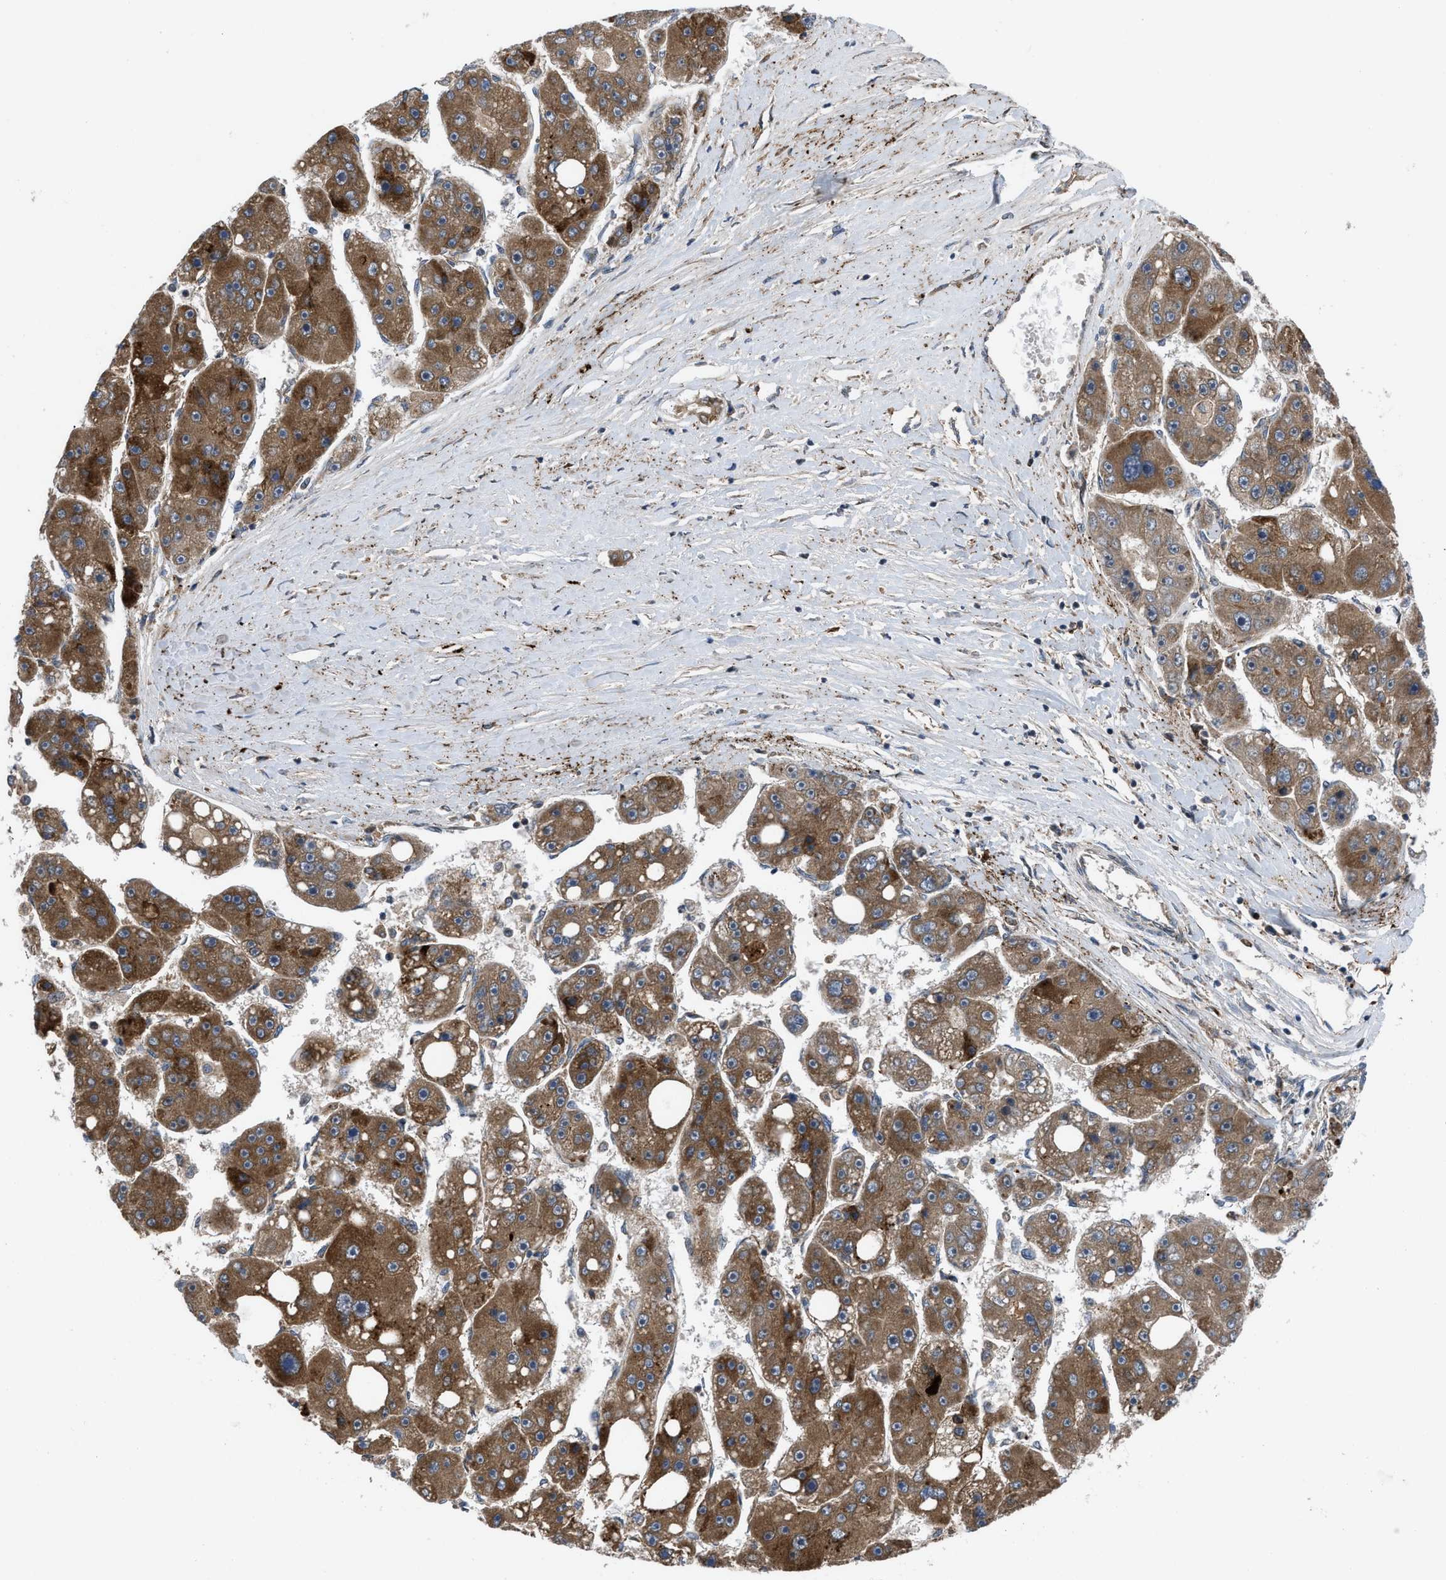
{"staining": {"intensity": "strong", "quantity": ">75%", "location": "cytoplasmic/membranous"}, "tissue": "liver cancer", "cell_type": "Tumor cells", "image_type": "cancer", "snomed": [{"axis": "morphology", "description": "Carcinoma, Hepatocellular, NOS"}, {"axis": "topography", "description": "Liver"}], "caption": "Strong cytoplasmic/membranous expression is seen in about >75% of tumor cells in liver hepatocellular carcinoma. (brown staining indicates protein expression, while blue staining denotes nuclei).", "gene": "AP3M2", "patient": {"sex": "female", "age": 61}}